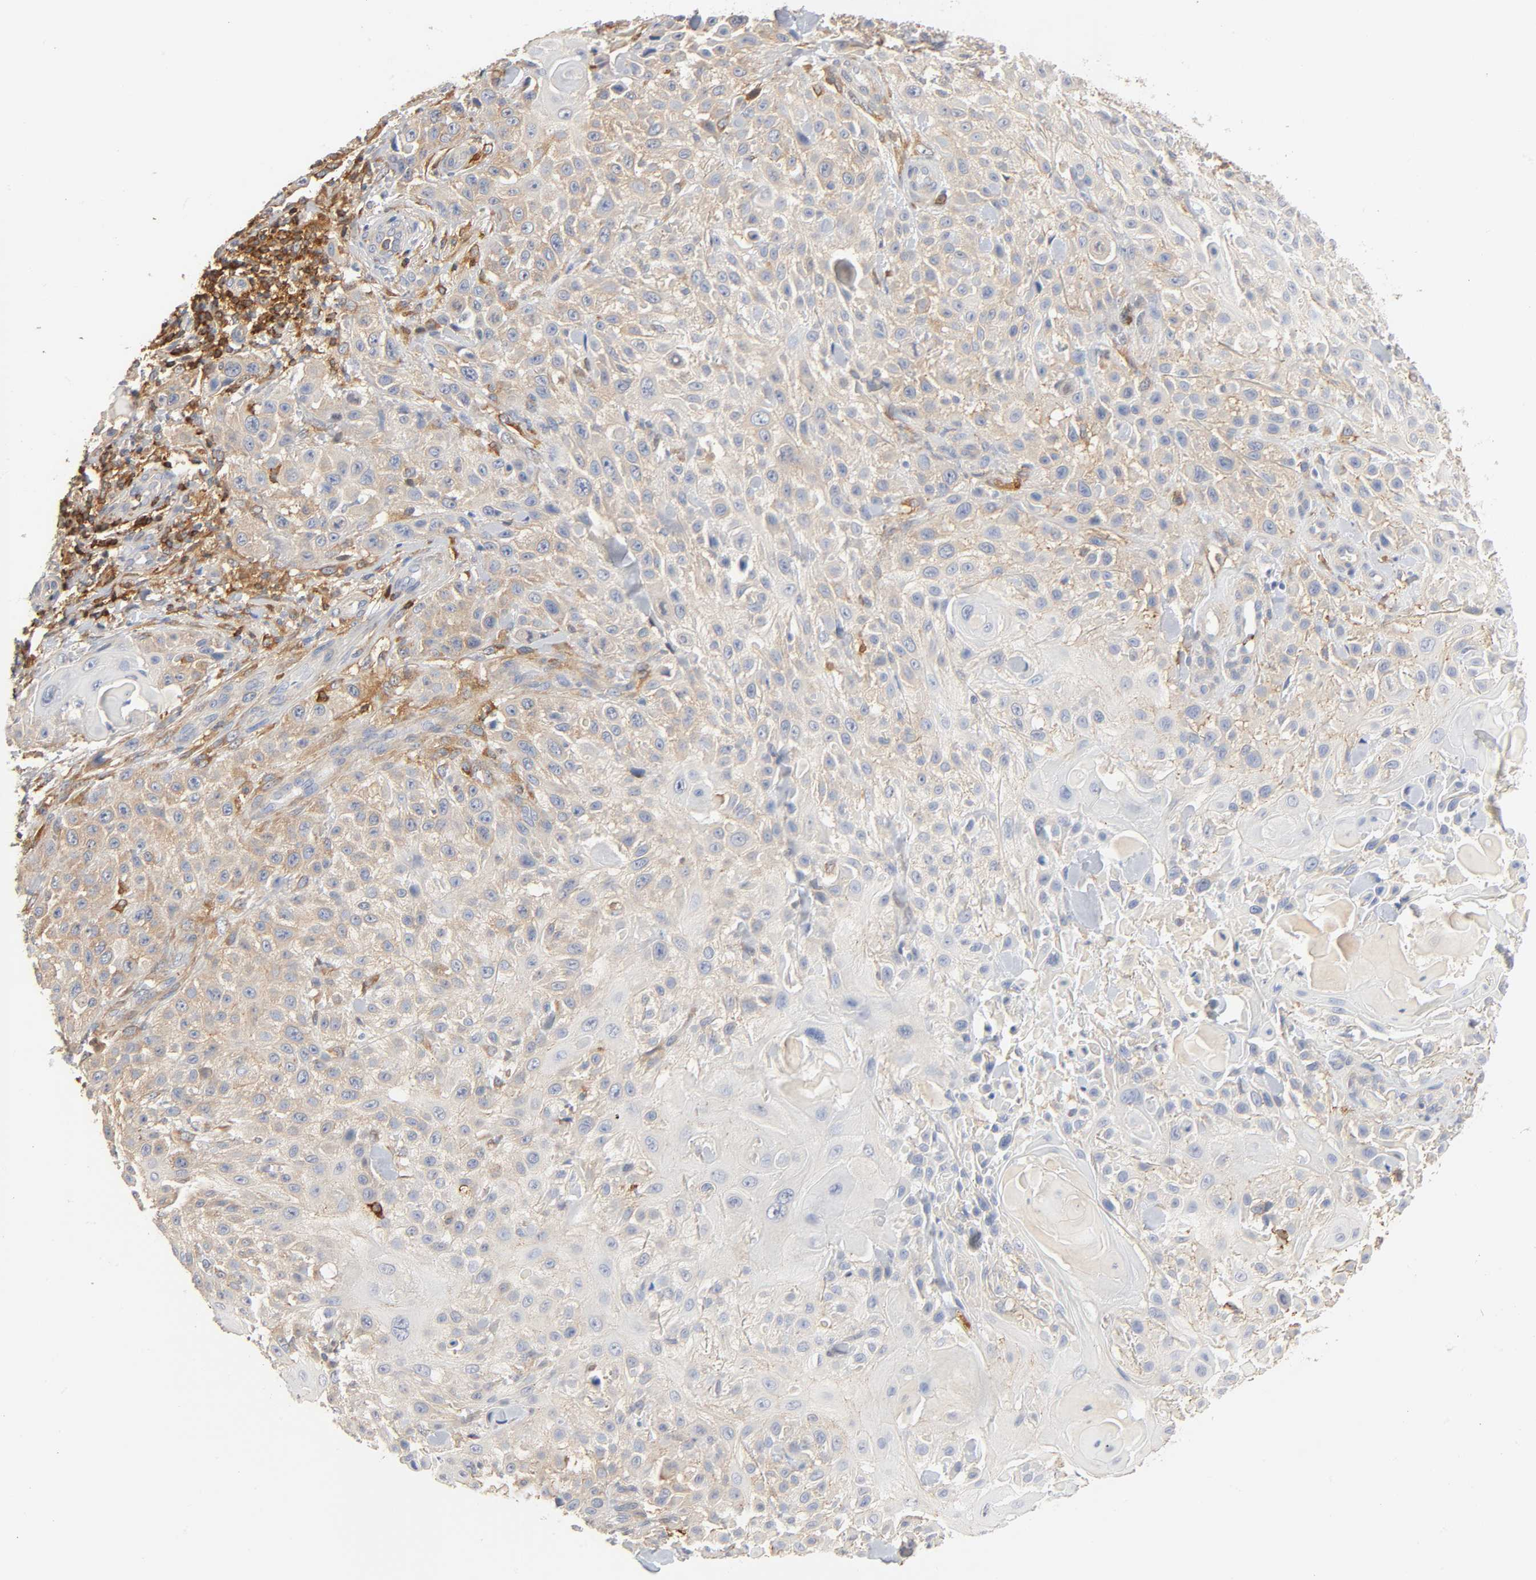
{"staining": {"intensity": "moderate", "quantity": ">75%", "location": "cytoplasmic/membranous"}, "tissue": "skin cancer", "cell_type": "Tumor cells", "image_type": "cancer", "snomed": [{"axis": "morphology", "description": "Squamous cell carcinoma, NOS"}, {"axis": "topography", "description": "Skin"}], "caption": "Squamous cell carcinoma (skin) stained with immunohistochemistry (IHC) exhibits moderate cytoplasmic/membranous positivity in approximately >75% of tumor cells.", "gene": "BIN1", "patient": {"sex": "female", "age": 42}}